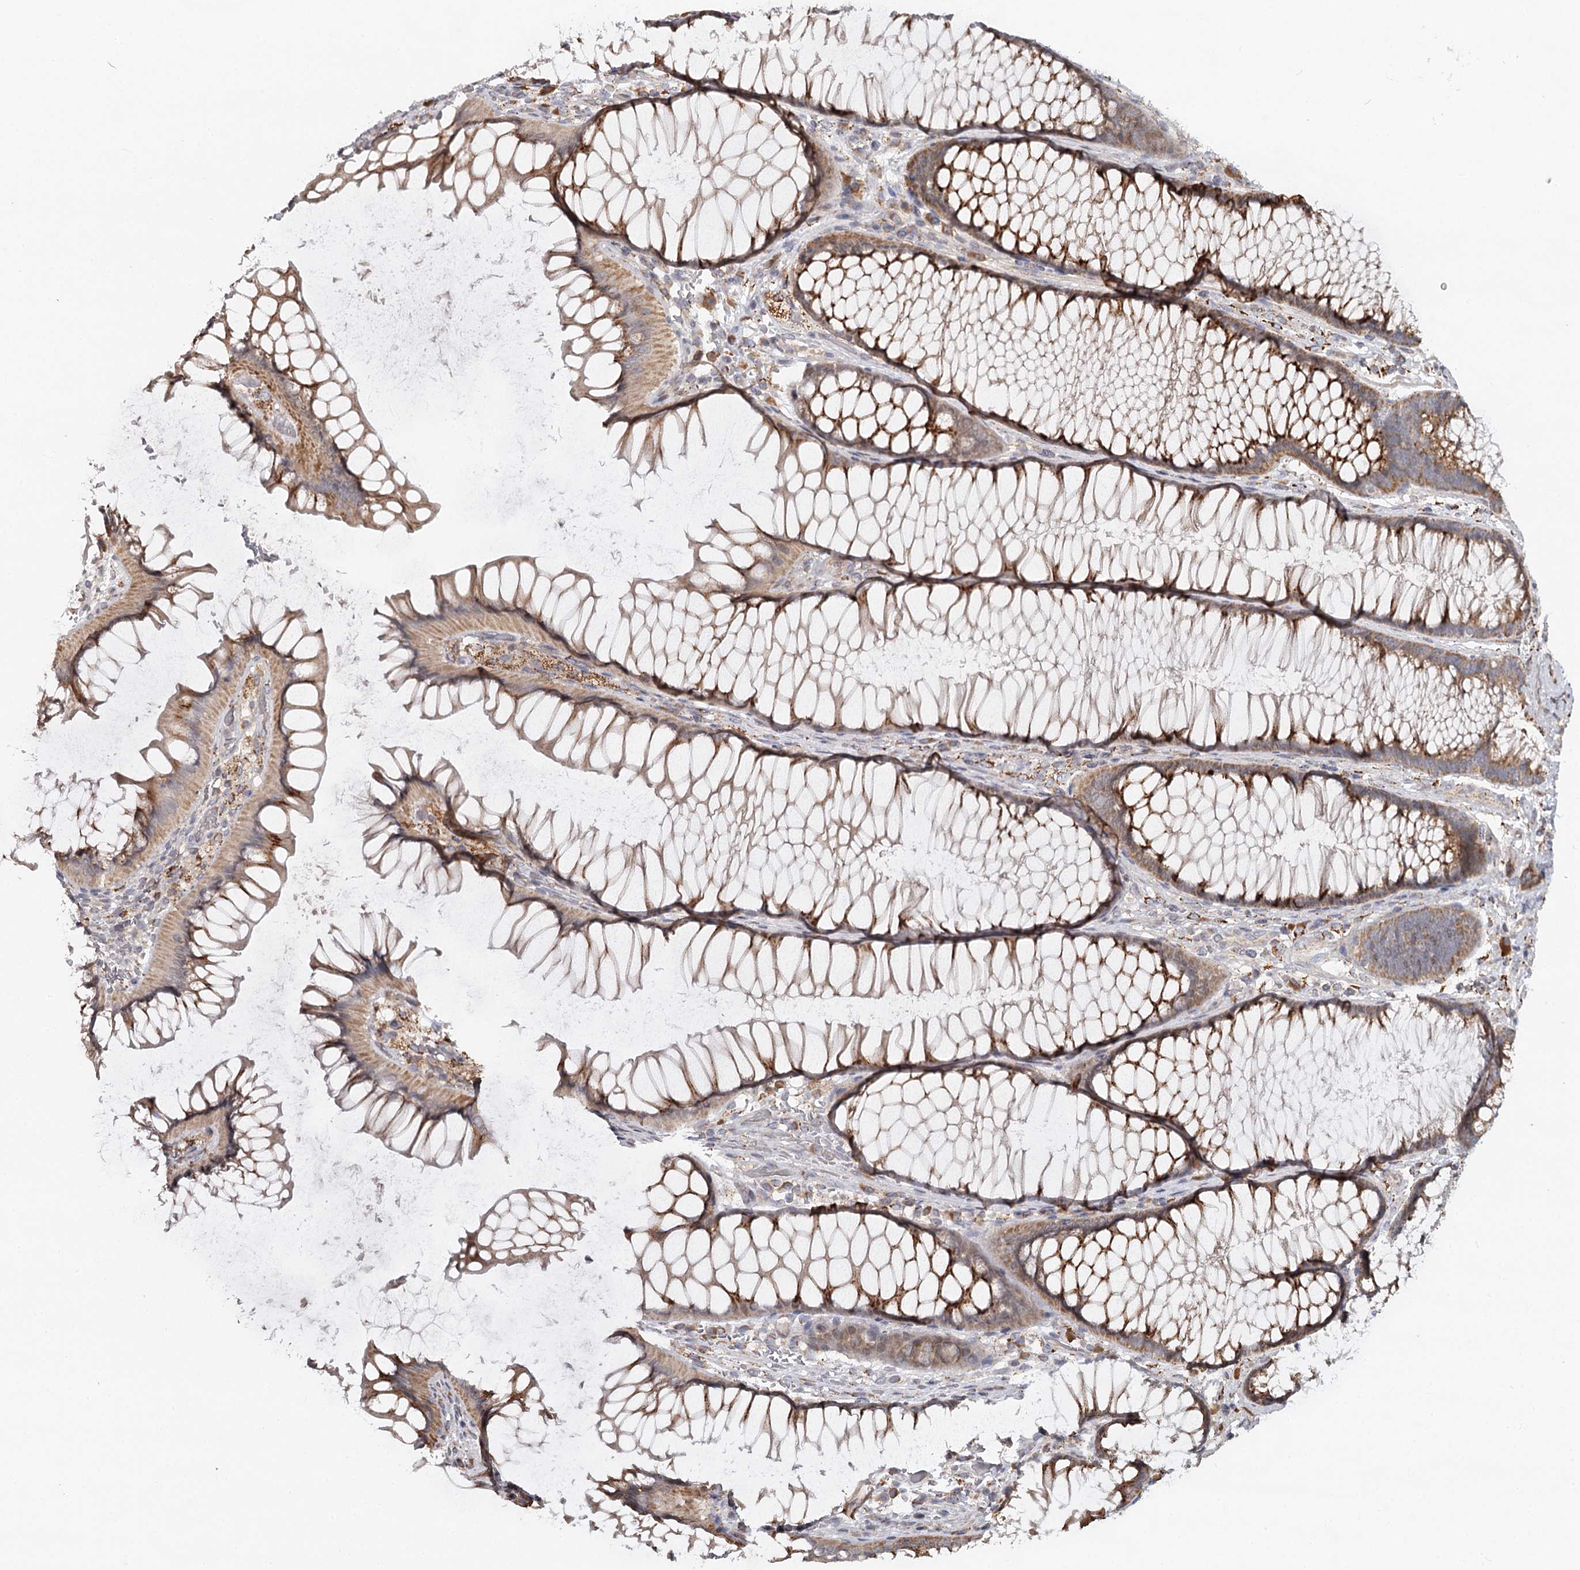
{"staining": {"intensity": "weak", "quantity": ">75%", "location": "cytoplasmic/membranous"}, "tissue": "colon", "cell_type": "Endothelial cells", "image_type": "normal", "snomed": [{"axis": "morphology", "description": "Normal tissue, NOS"}, {"axis": "topography", "description": "Colon"}], "caption": "About >75% of endothelial cells in benign colon display weak cytoplasmic/membranous protein expression as visualized by brown immunohistochemical staining.", "gene": "CDC123", "patient": {"sex": "female", "age": 82}}